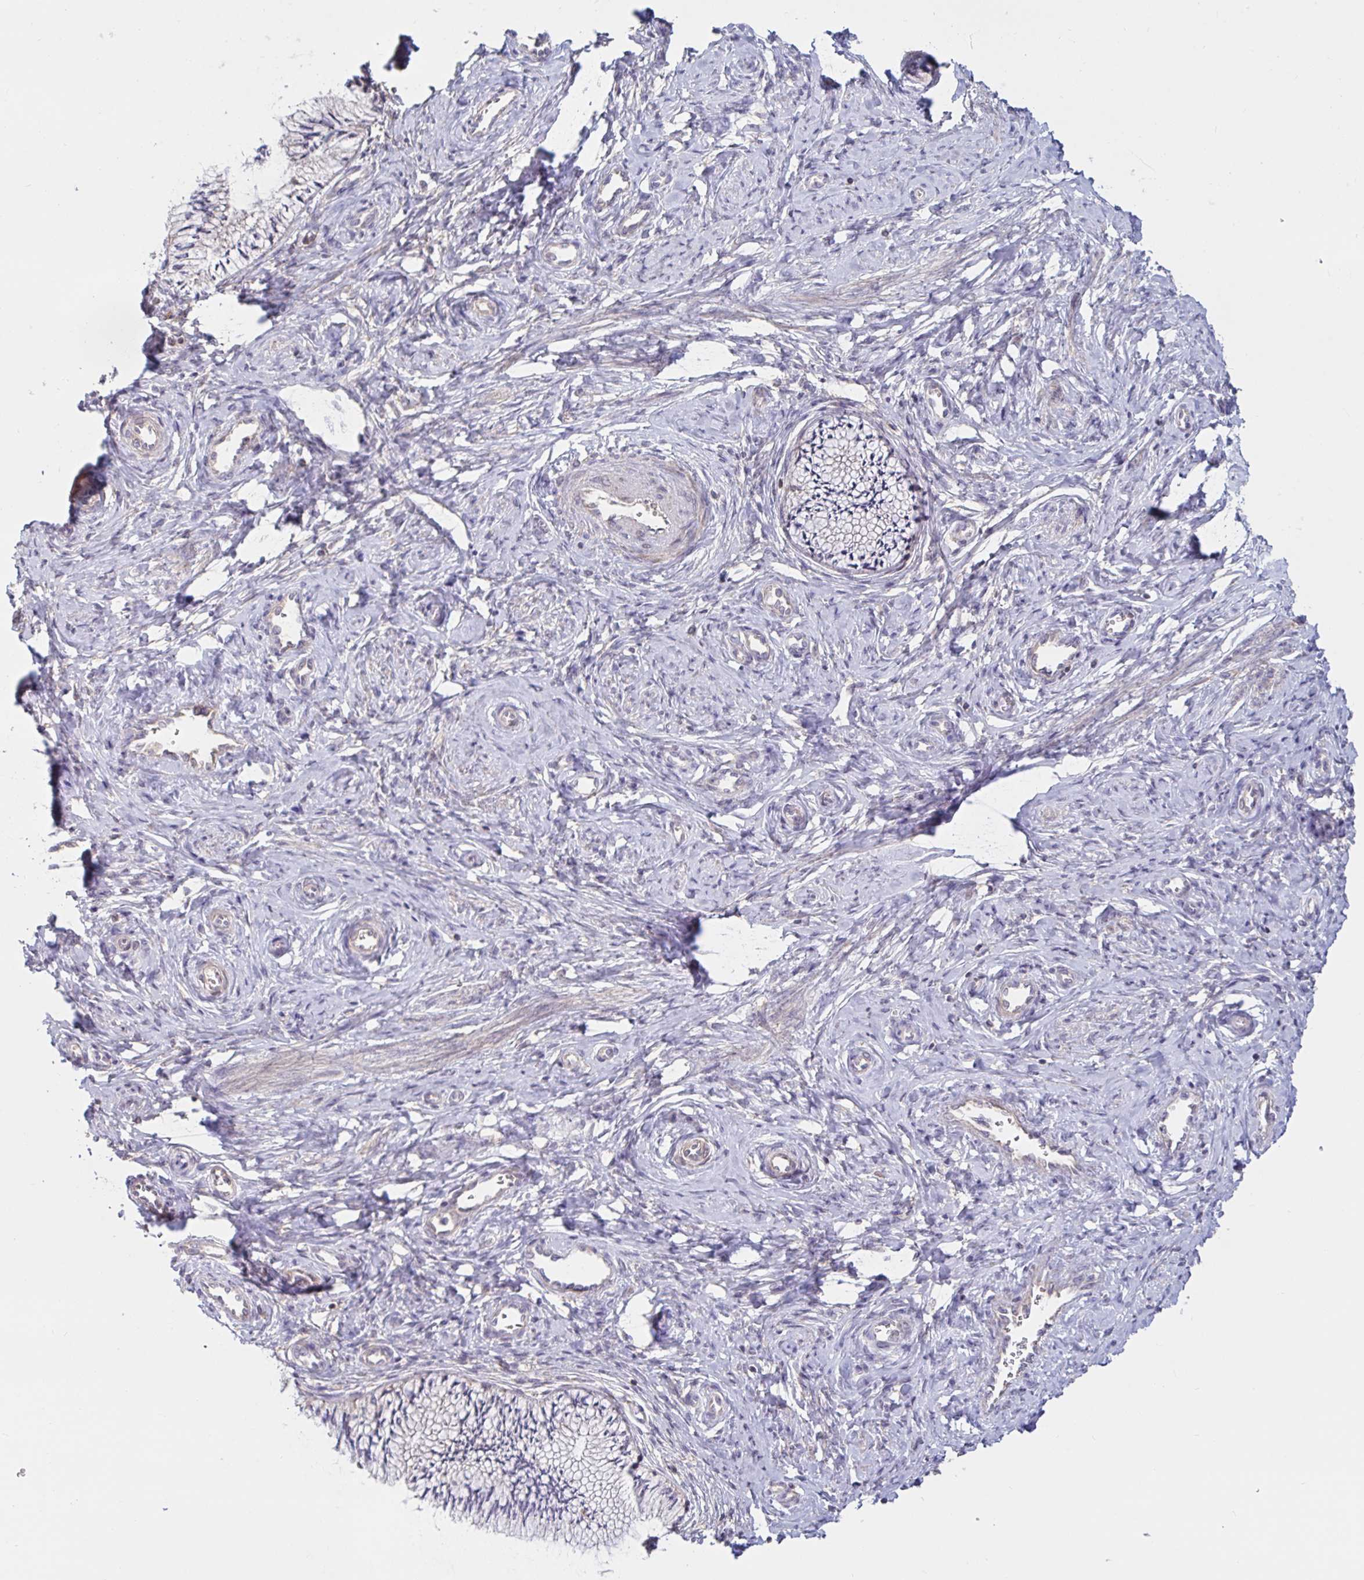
{"staining": {"intensity": "weak", "quantity": "<25%", "location": "cytoplasmic/membranous"}, "tissue": "cervix", "cell_type": "Glandular cells", "image_type": "normal", "snomed": [{"axis": "morphology", "description": "Normal tissue, NOS"}, {"axis": "topography", "description": "Cervix"}], "caption": "There is no significant expression in glandular cells of cervix. The staining was performed using DAB (3,3'-diaminobenzidine) to visualize the protein expression in brown, while the nuclei were stained in blue with hematoxylin (Magnification: 20x).", "gene": "LARP1", "patient": {"sex": "female", "age": 24}}